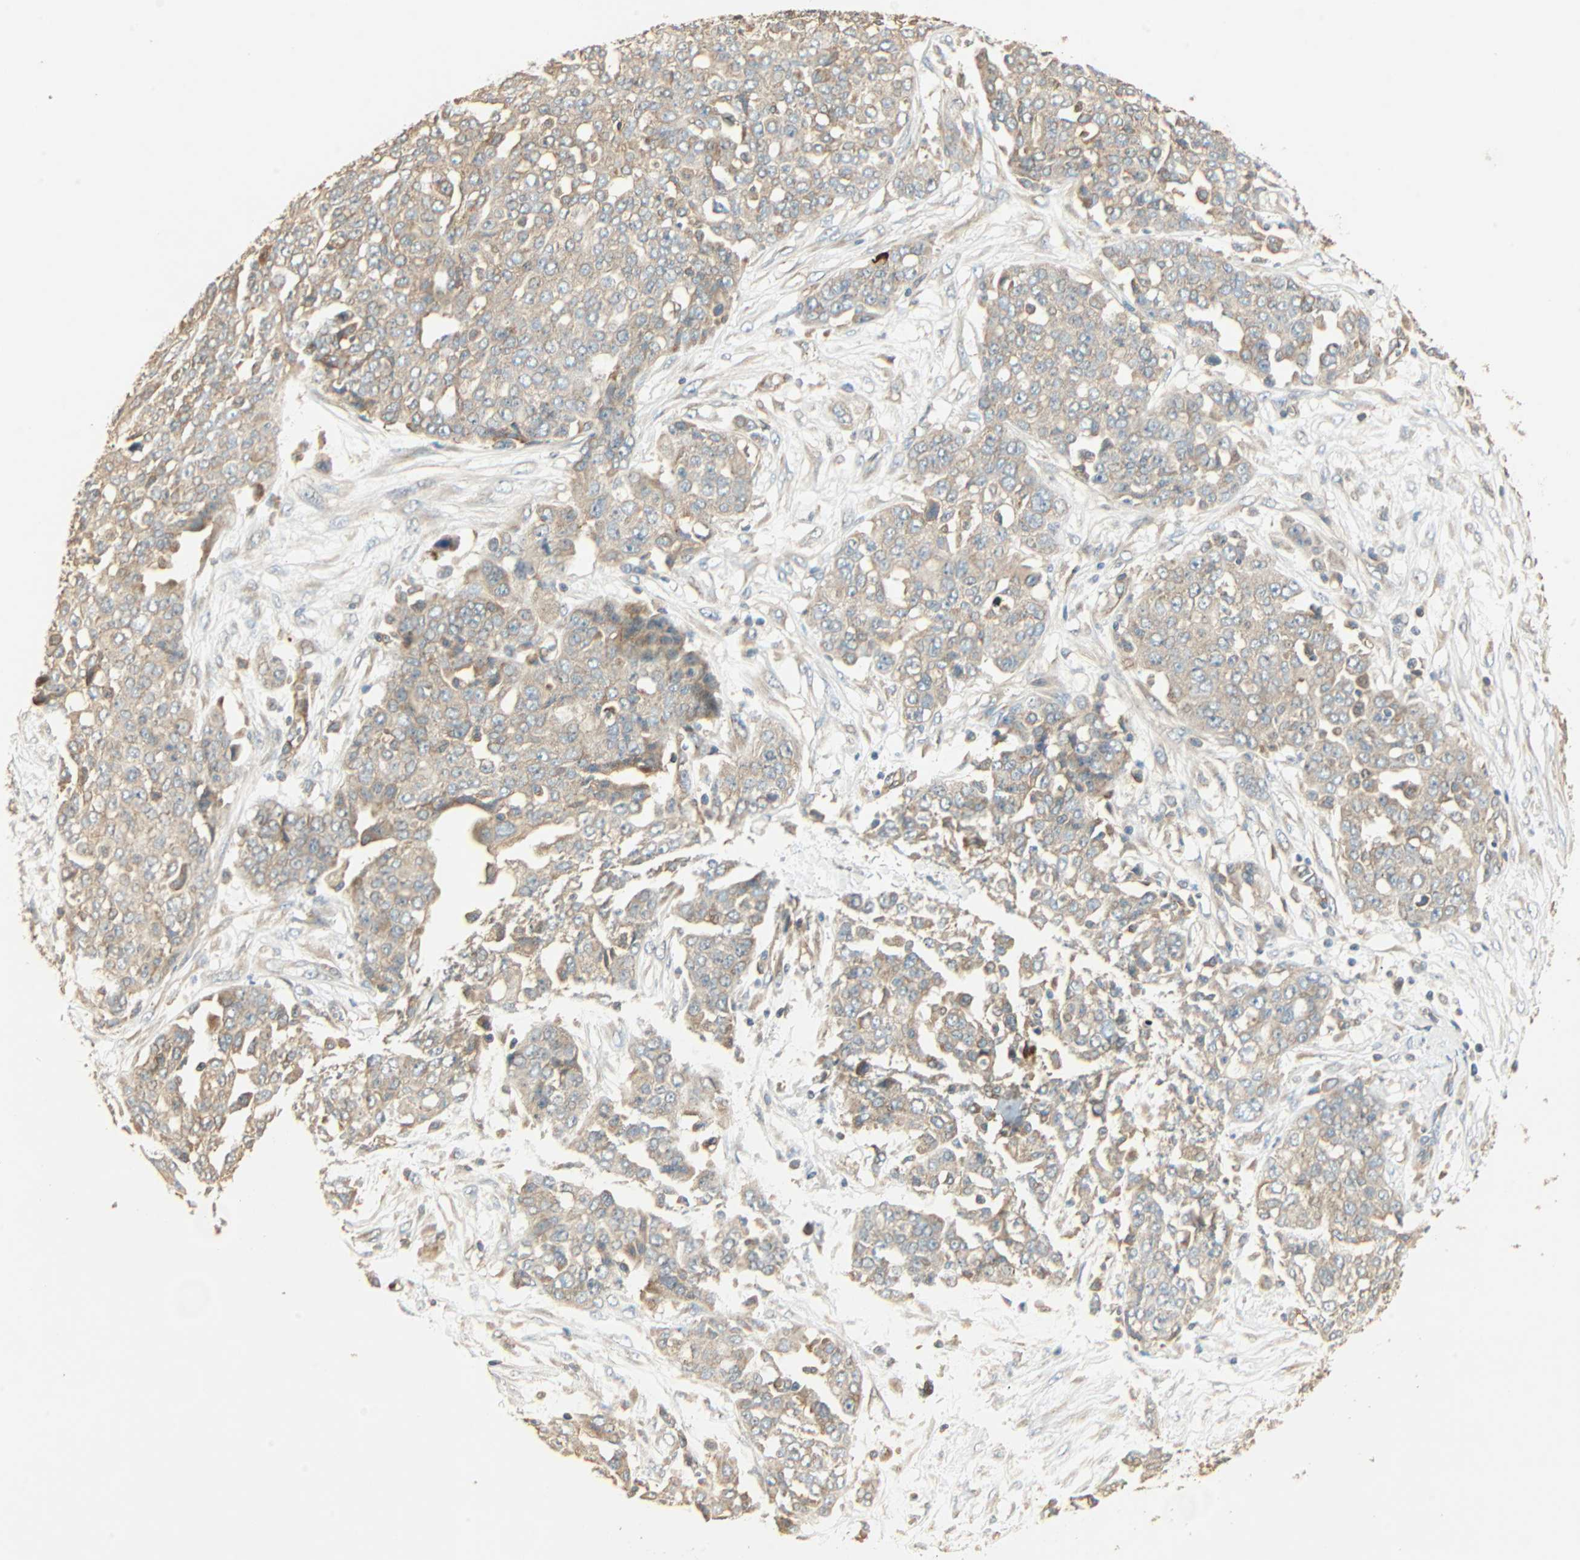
{"staining": {"intensity": "weak", "quantity": "25%-75%", "location": "cytoplasmic/membranous"}, "tissue": "ovarian cancer", "cell_type": "Tumor cells", "image_type": "cancer", "snomed": [{"axis": "morphology", "description": "Cystadenocarcinoma, serous, NOS"}, {"axis": "topography", "description": "Soft tissue"}, {"axis": "topography", "description": "Ovary"}], "caption": "IHC micrograph of human ovarian cancer (serous cystadenocarcinoma) stained for a protein (brown), which reveals low levels of weak cytoplasmic/membranous positivity in approximately 25%-75% of tumor cells.", "gene": "GALK1", "patient": {"sex": "female", "age": 57}}